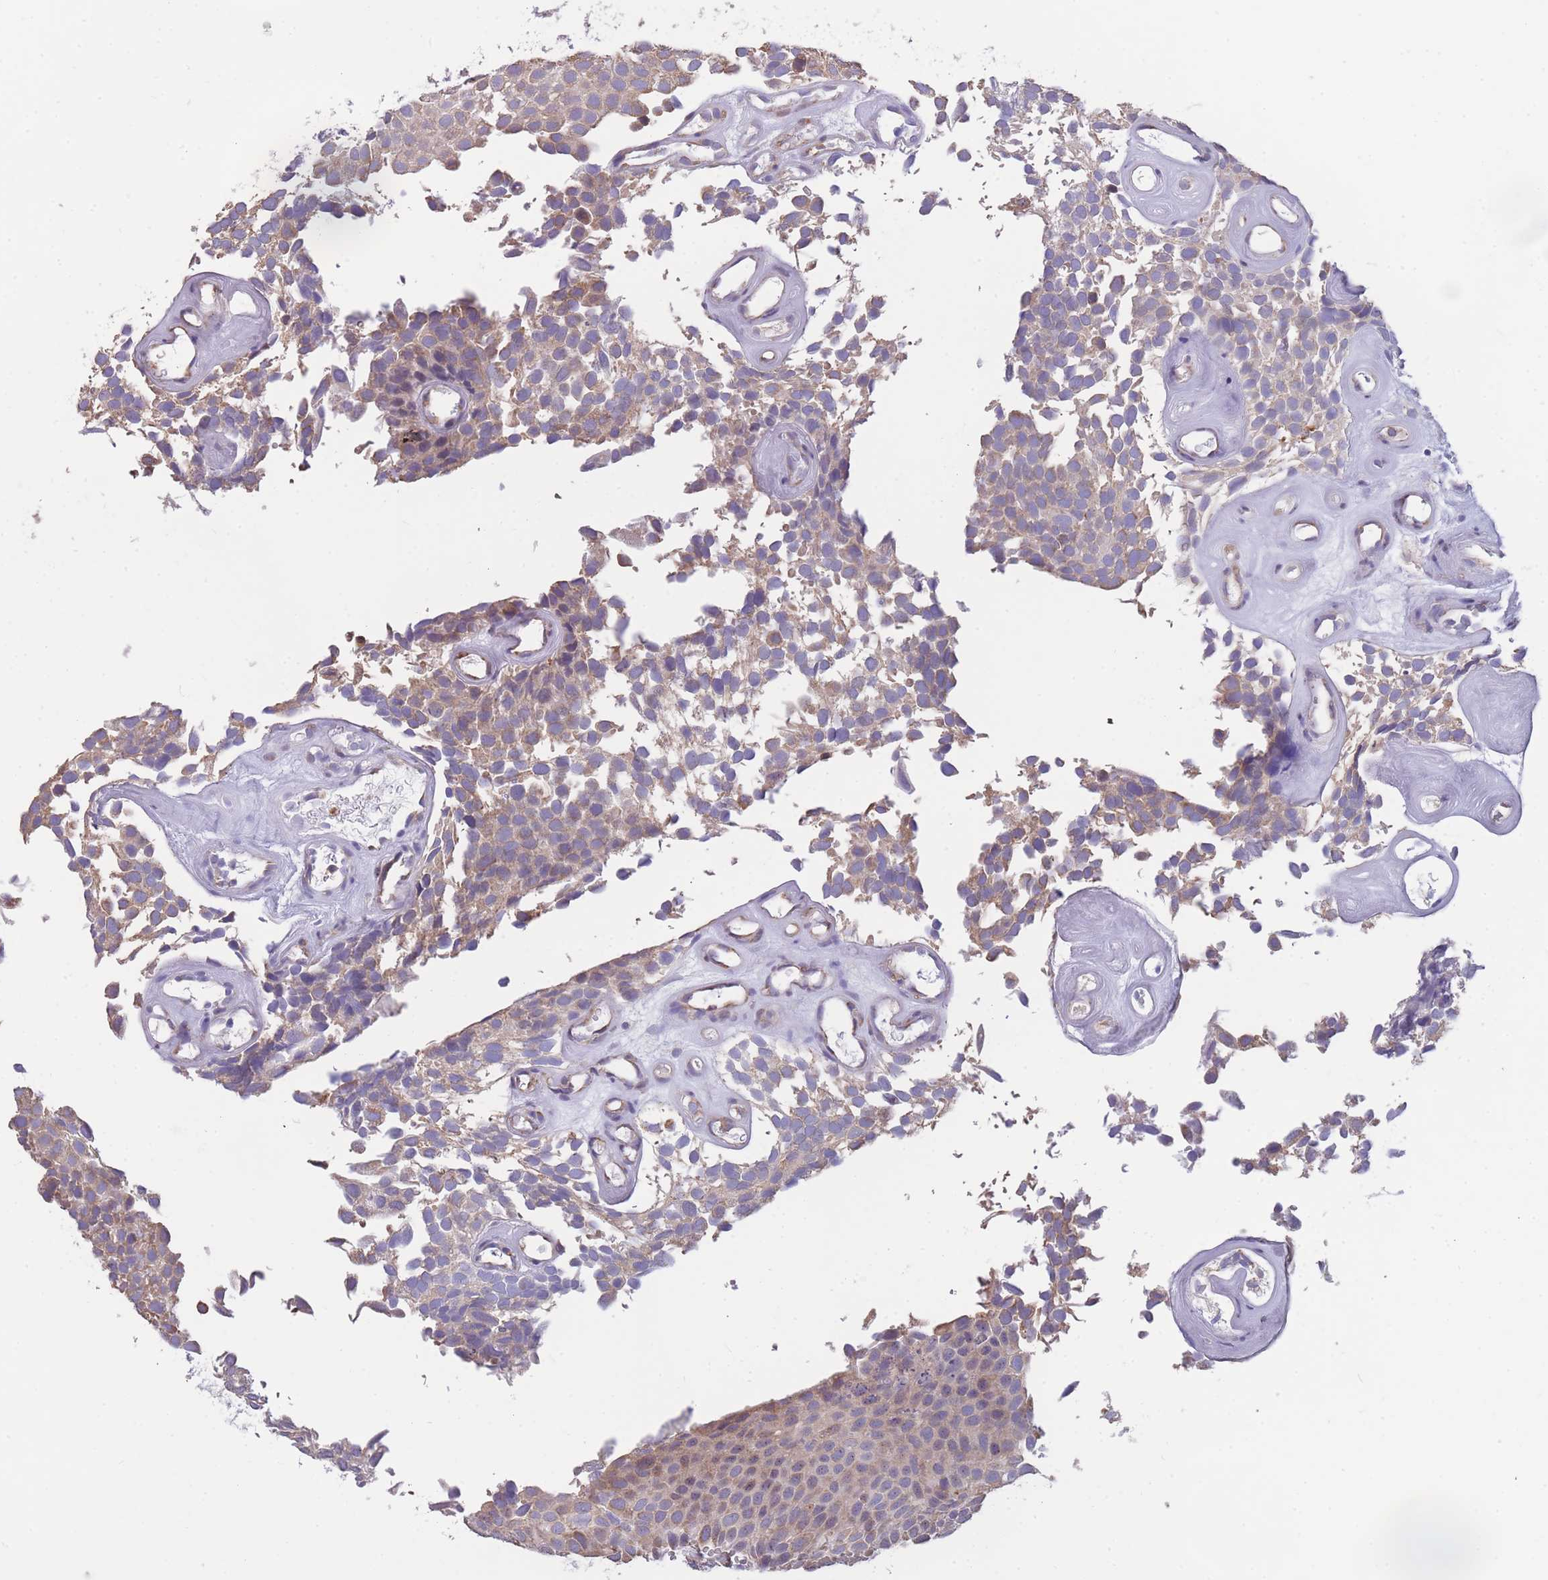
{"staining": {"intensity": "weak", "quantity": "25%-75%", "location": "cytoplasmic/membranous"}, "tissue": "urothelial cancer", "cell_type": "Tumor cells", "image_type": "cancer", "snomed": [{"axis": "morphology", "description": "Urothelial carcinoma, Low grade"}, {"axis": "topography", "description": "Urinary bladder"}], "caption": "Immunohistochemical staining of urothelial cancer shows low levels of weak cytoplasmic/membranous positivity in about 25%-75% of tumor cells. (brown staining indicates protein expression, while blue staining denotes nuclei).", "gene": "ZNF662", "patient": {"sex": "male", "age": 89}}